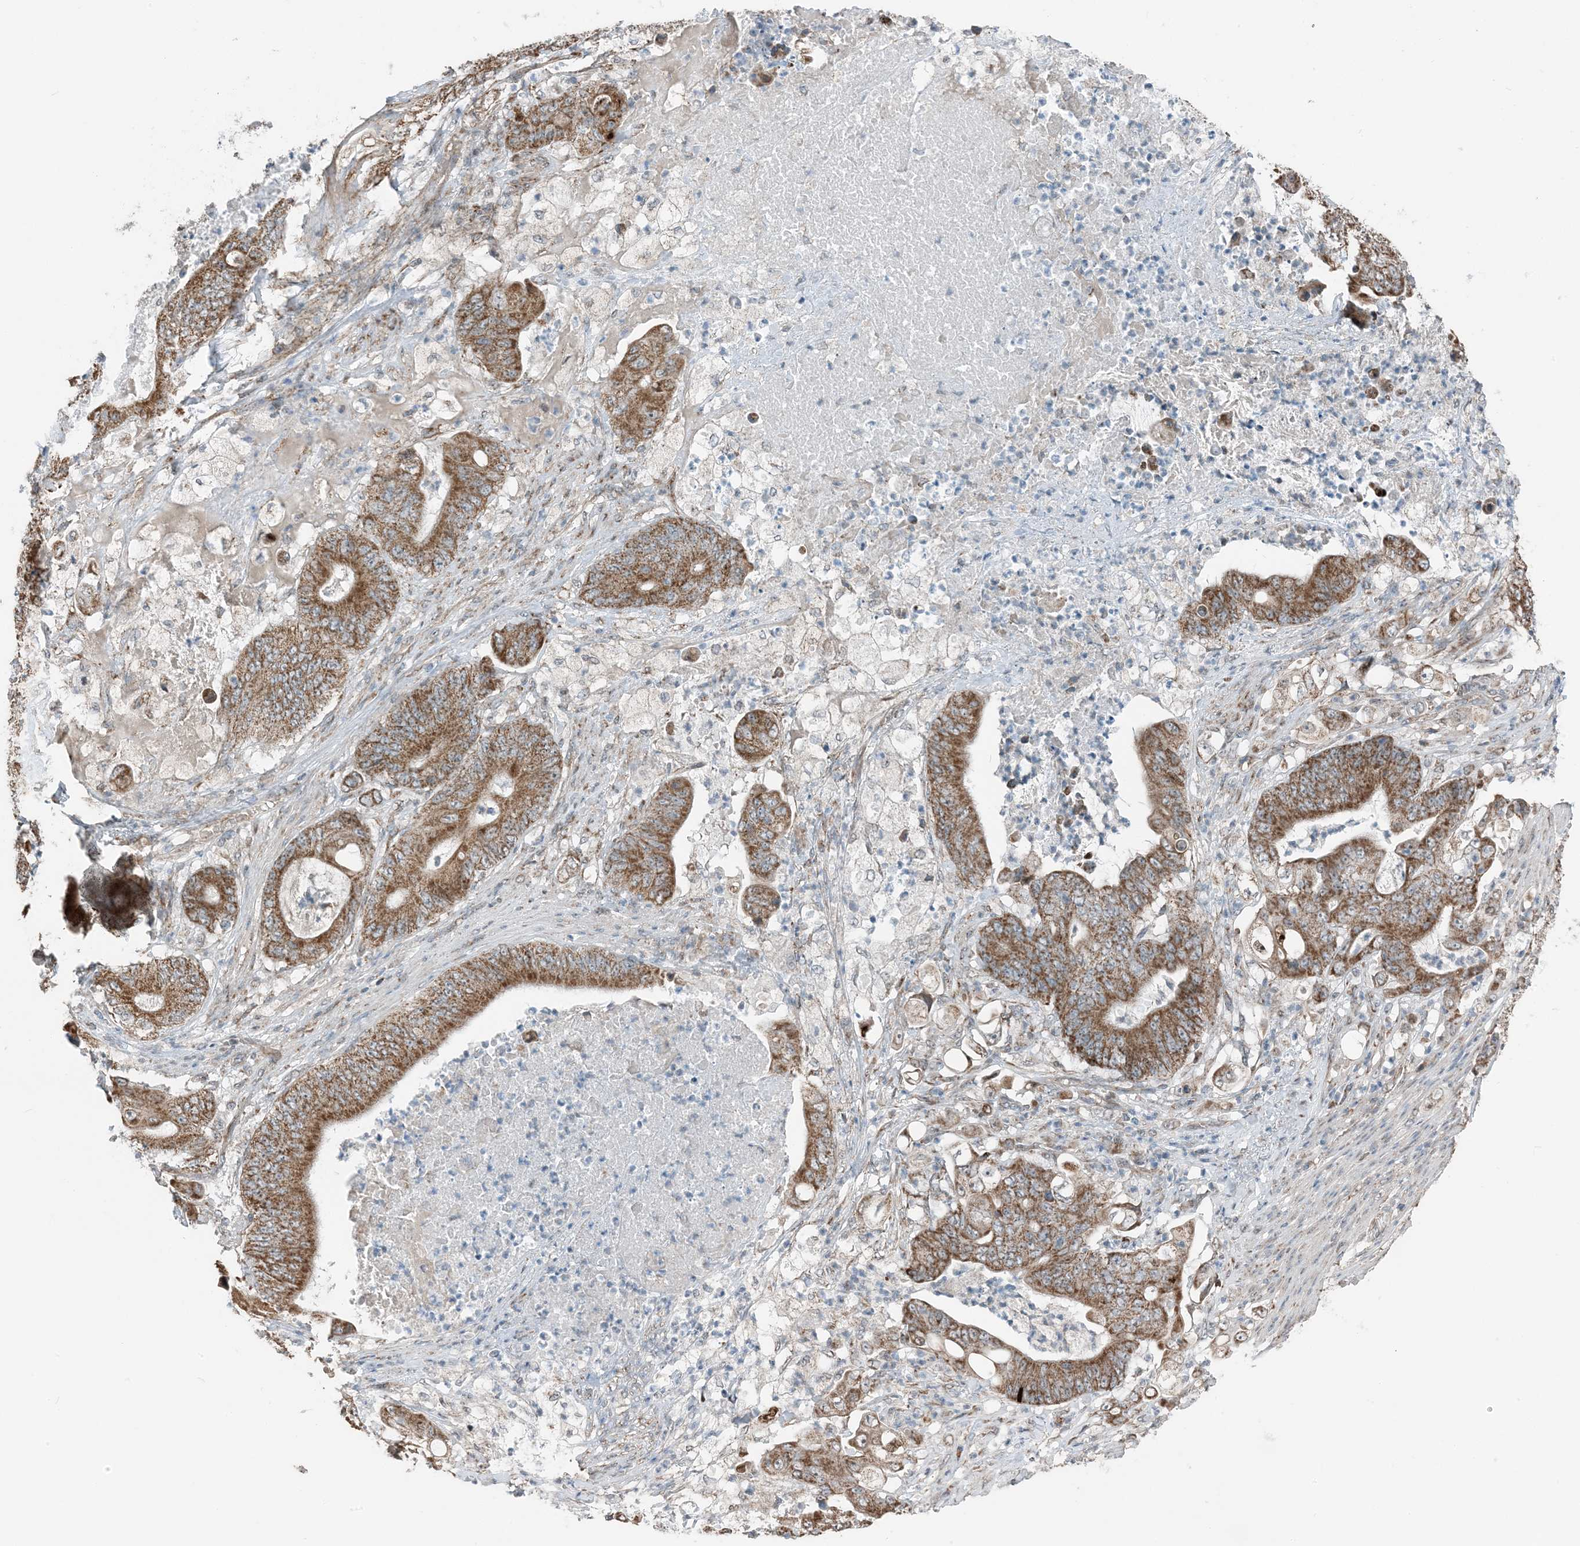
{"staining": {"intensity": "moderate", "quantity": ">75%", "location": "nuclear"}, "tissue": "stomach cancer", "cell_type": "Tumor cells", "image_type": "cancer", "snomed": [{"axis": "morphology", "description": "Adenocarcinoma, NOS"}, {"axis": "topography", "description": "Stomach"}], "caption": "The micrograph demonstrates staining of stomach adenocarcinoma, revealing moderate nuclear protein positivity (brown color) within tumor cells. Immunohistochemistry stains the protein in brown and the nuclei are stained blue.", "gene": "PILRB", "patient": {"sex": "female", "age": 73}}